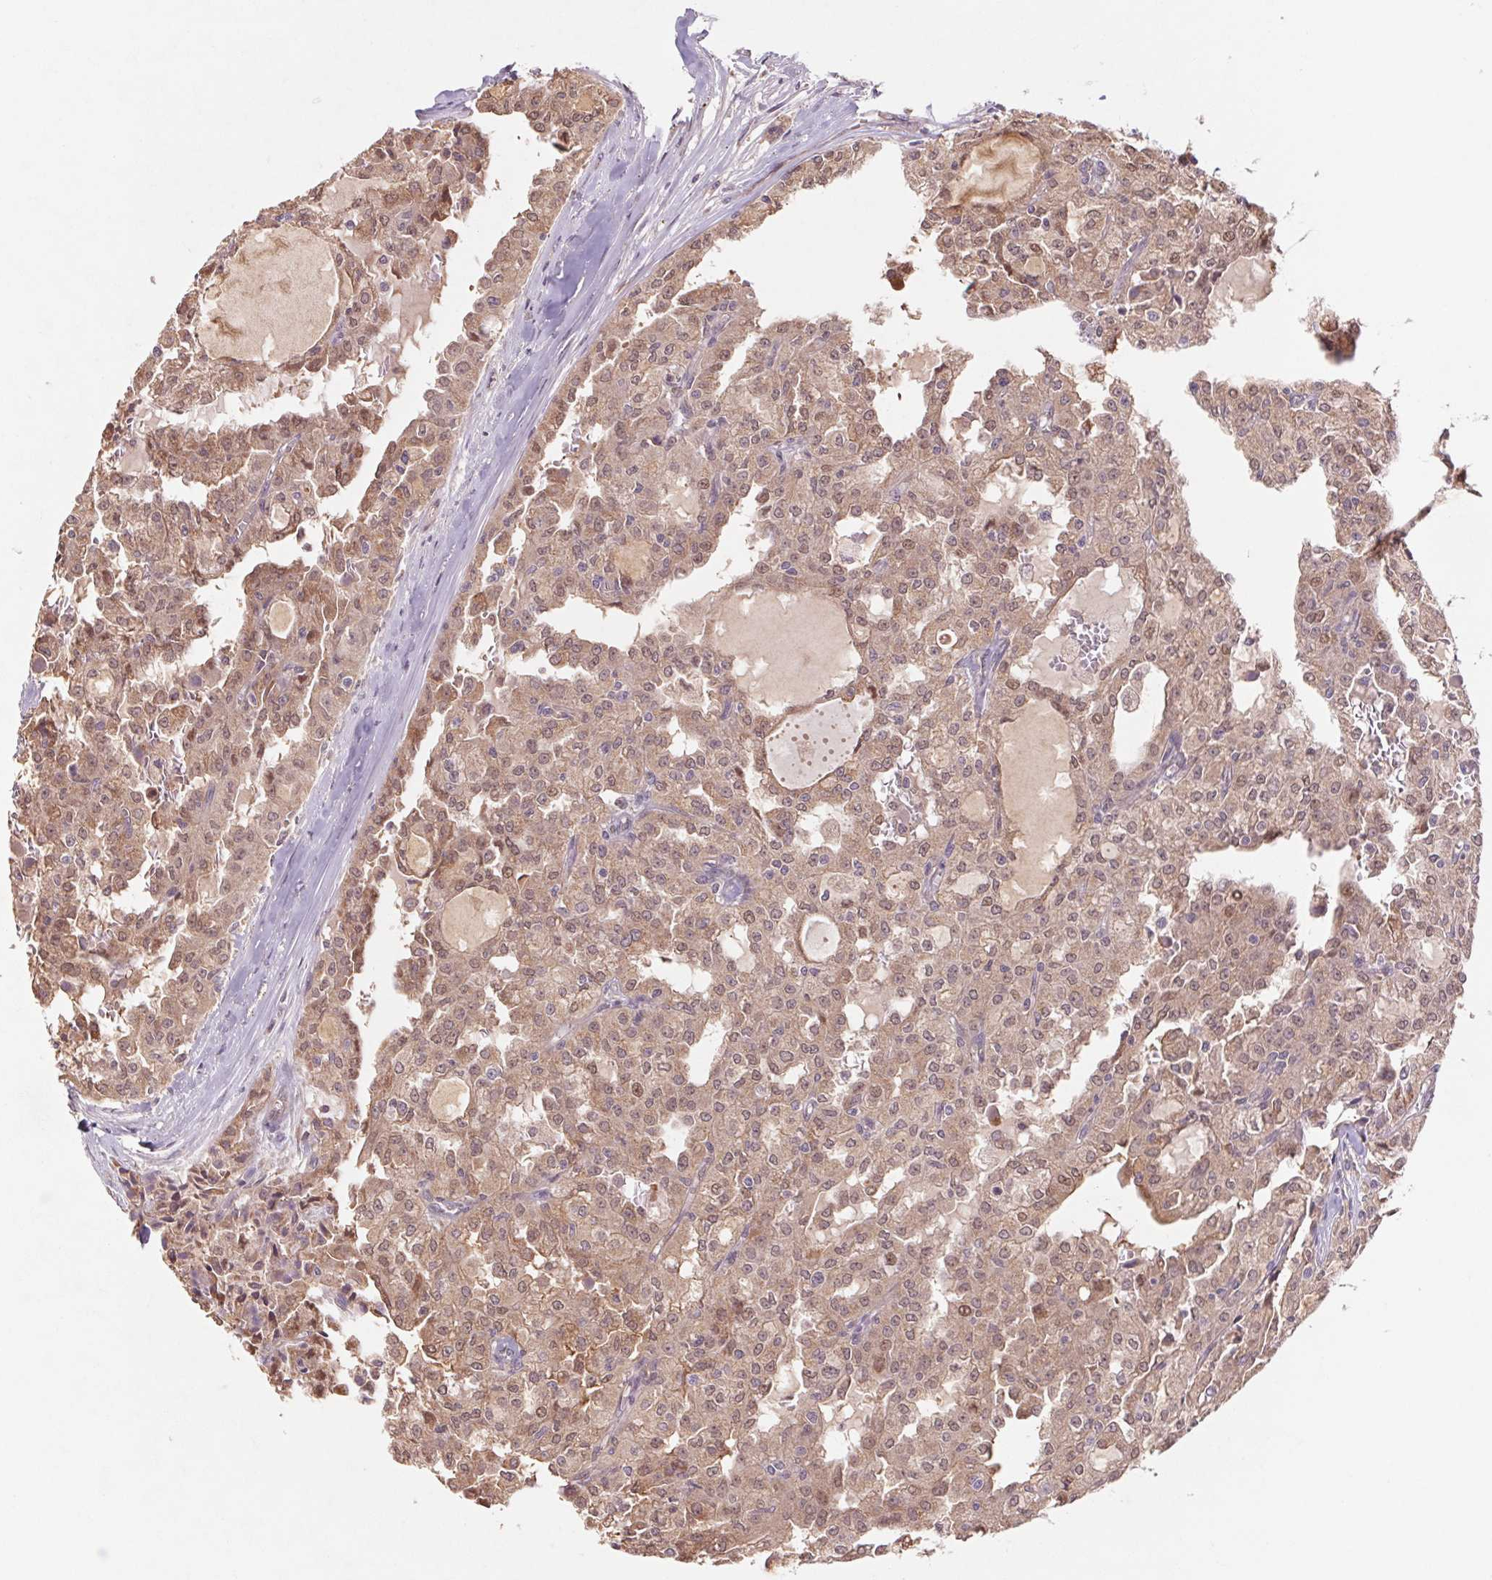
{"staining": {"intensity": "weak", "quantity": ">75%", "location": "cytoplasmic/membranous,nuclear"}, "tissue": "head and neck cancer", "cell_type": "Tumor cells", "image_type": "cancer", "snomed": [{"axis": "morphology", "description": "Adenocarcinoma, NOS"}, {"axis": "topography", "description": "Head-Neck"}], "caption": "Protein staining shows weak cytoplasmic/membranous and nuclear positivity in about >75% of tumor cells in head and neck cancer.", "gene": "RRM1", "patient": {"sex": "male", "age": 64}}